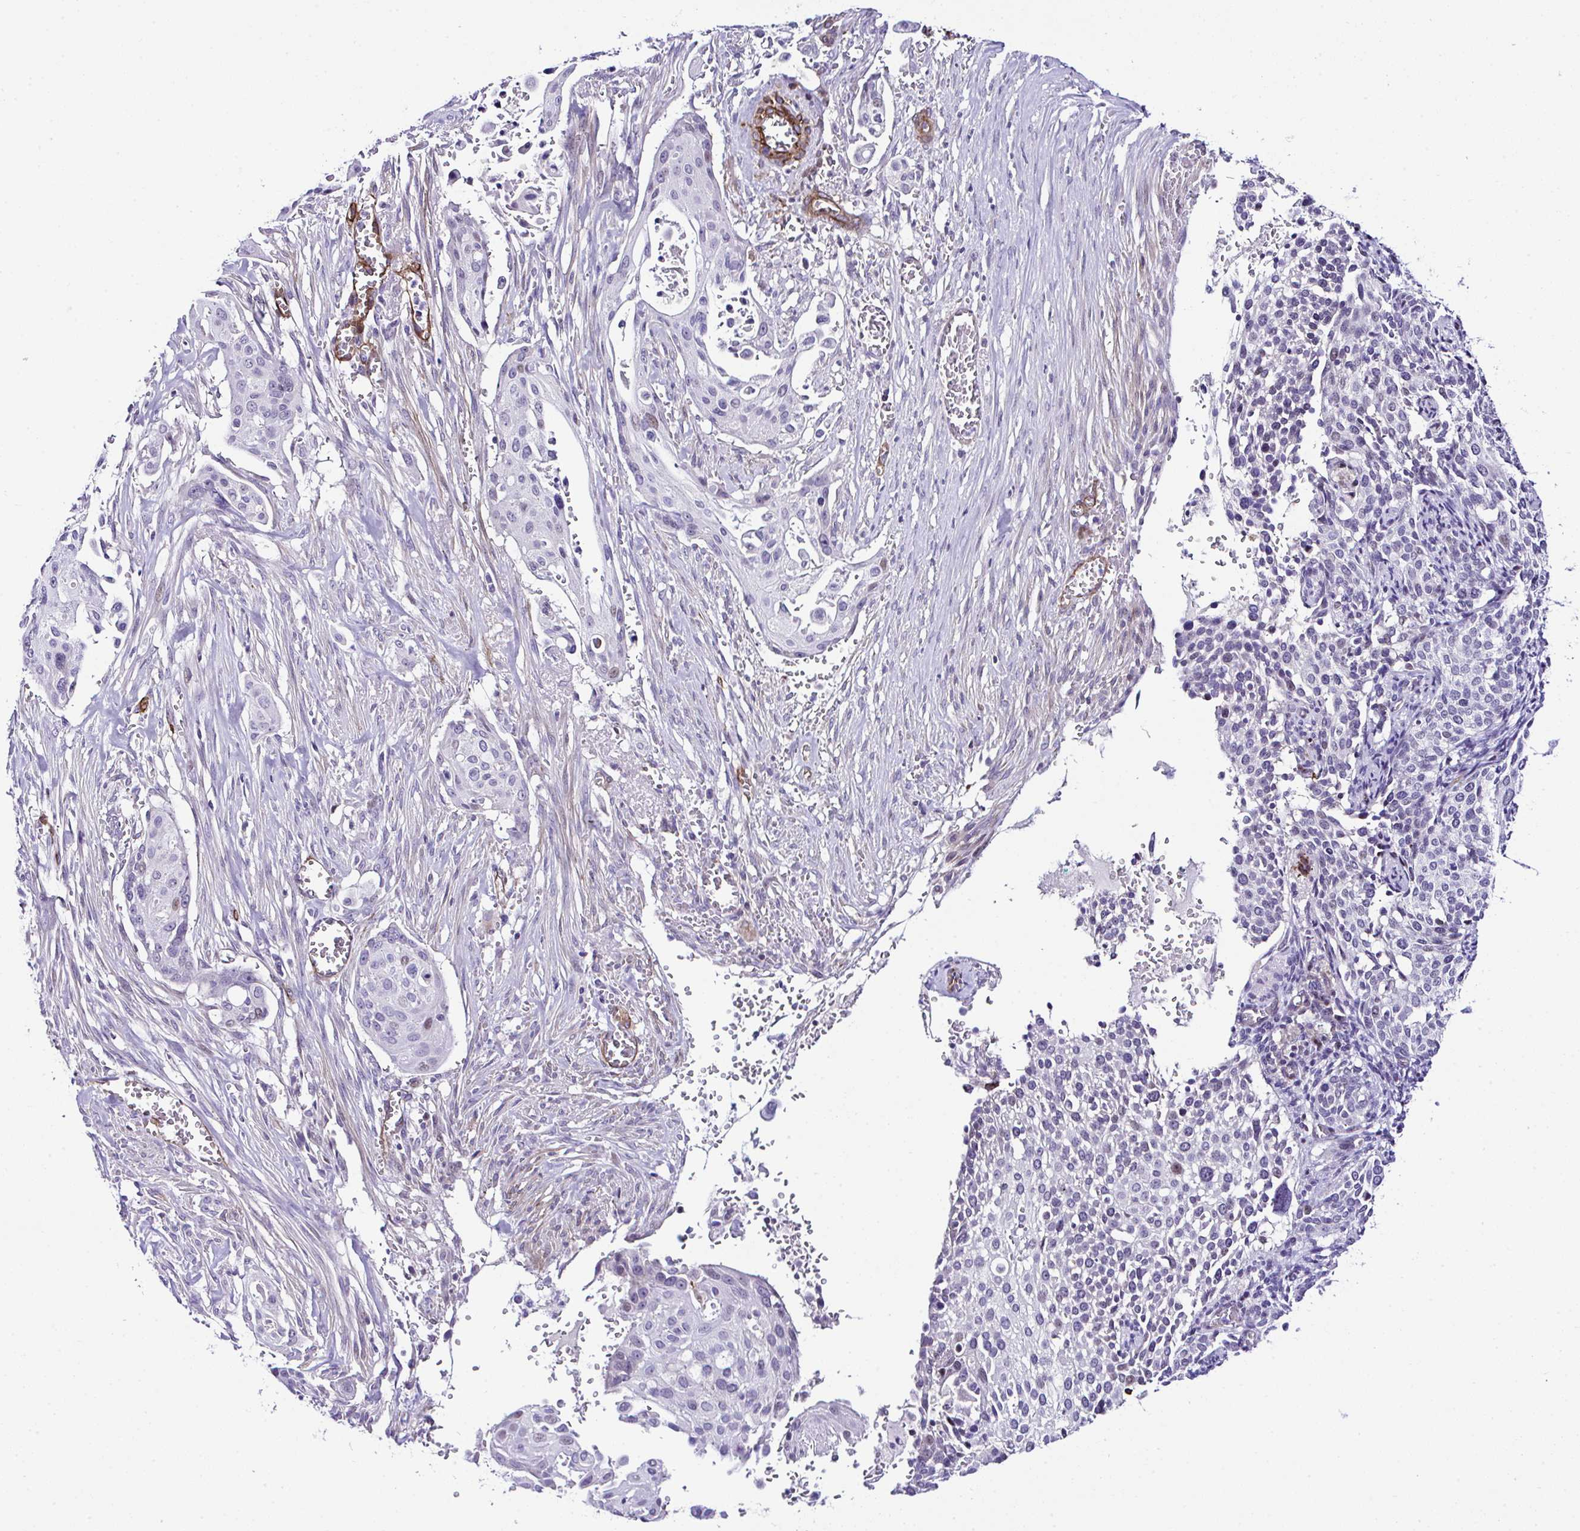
{"staining": {"intensity": "negative", "quantity": "none", "location": "none"}, "tissue": "cervical cancer", "cell_type": "Tumor cells", "image_type": "cancer", "snomed": [{"axis": "morphology", "description": "Squamous cell carcinoma, NOS"}, {"axis": "topography", "description": "Cervix"}], "caption": "Protein analysis of squamous cell carcinoma (cervical) shows no significant expression in tumor cells.", "gene": "FBXO34", "patient": {"sex": "female", "age": 44}}